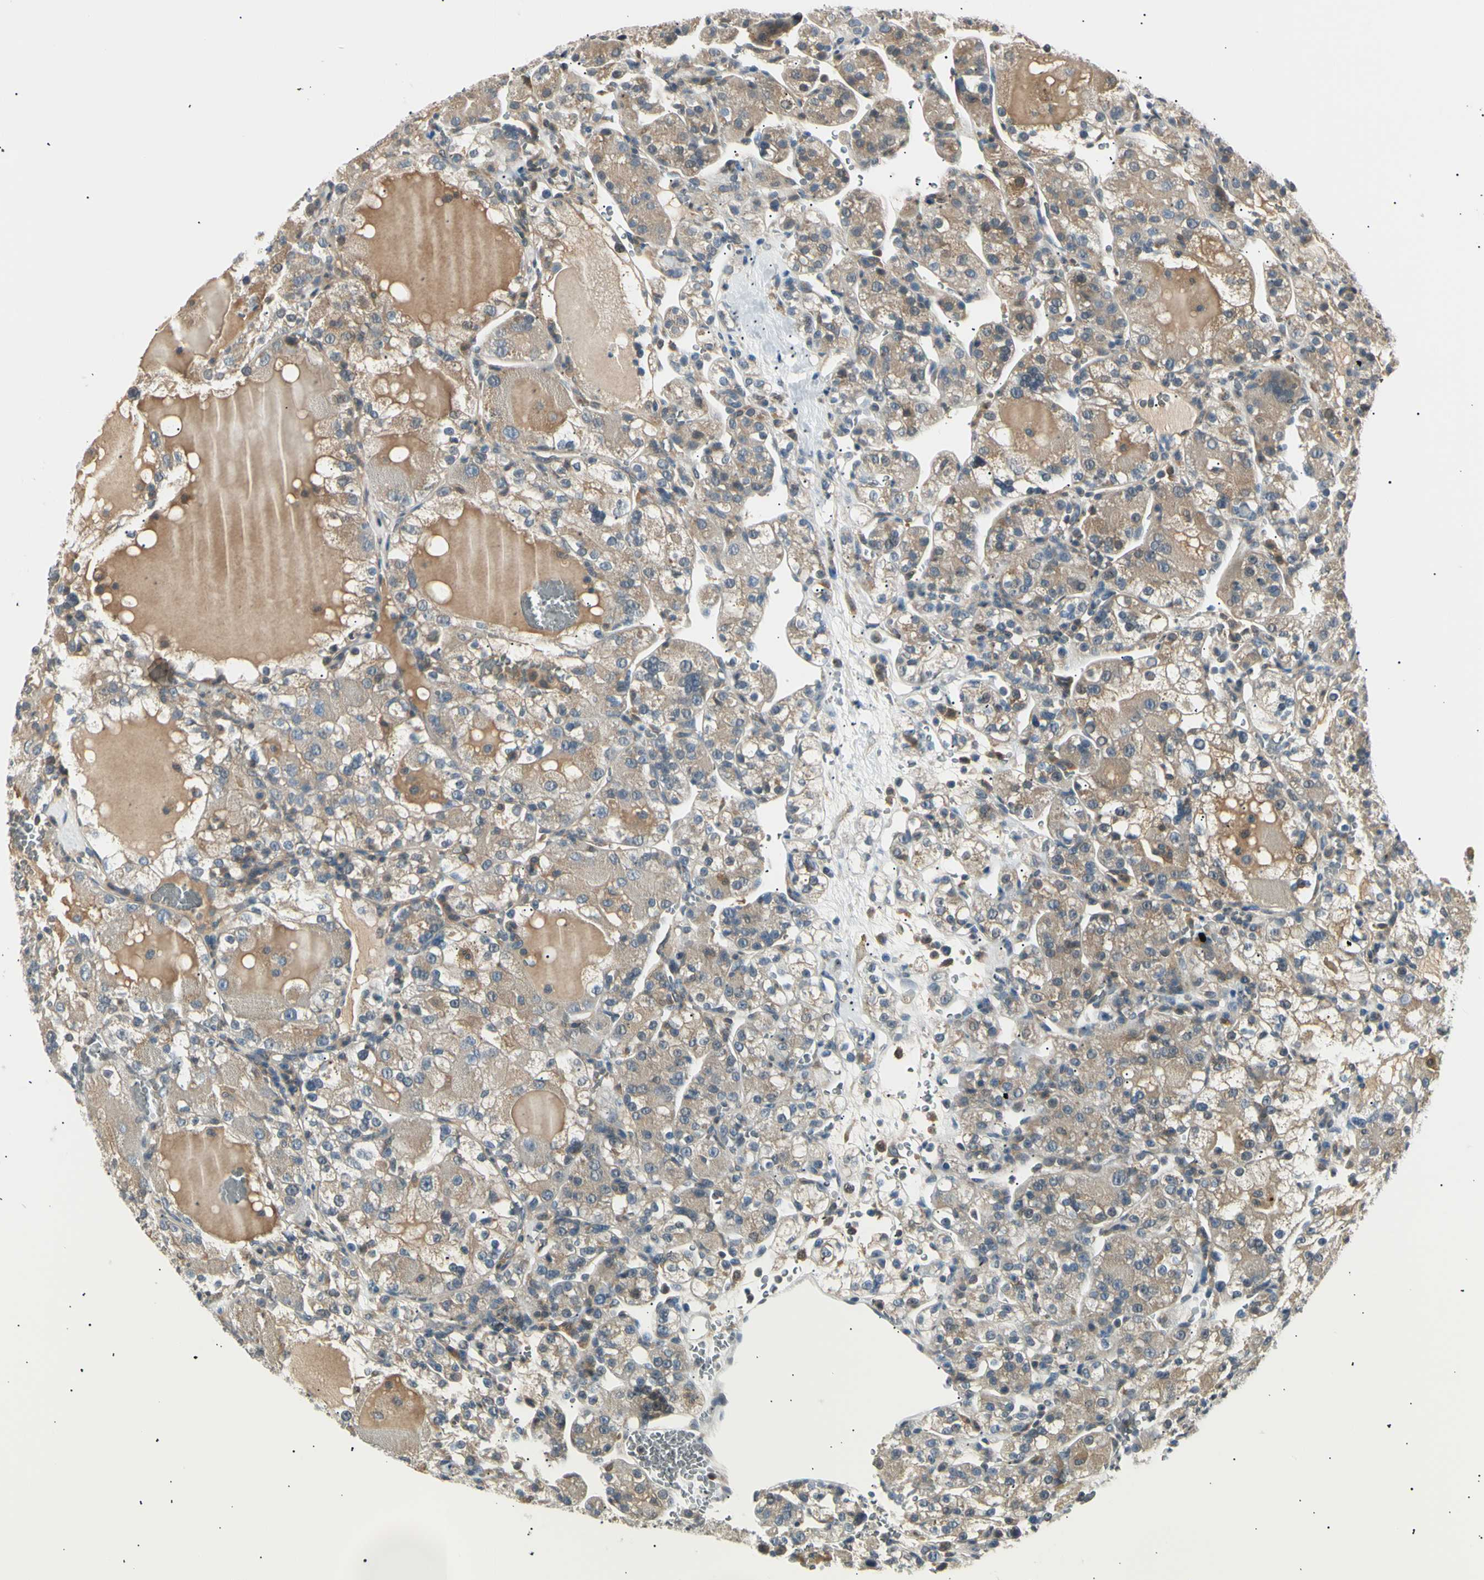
{"staining": {"intensity": "moderate", "quantity": ">75%", "location": "cytoplasmic/membranous"}, "tissue": "renal cancer", "cell_type": "Tumor cells", "image_type": "cancer", "snomed": [{"axis": "morphology", "description": "Normal tissue, NOS"}, {"axis": "morphology", "description": "Adenocarcinoma, NOS"}, {"axis": "topography", "description": "Kidney"}], "caption": "This is an image of immunohistochemistry staining of adenocarcinoma (renal), which shows moderate expression in the cytoplasmic/membranous of tumor cells.", "gene": "LHPP", "patient": {"sex": "male", "age": 61}}